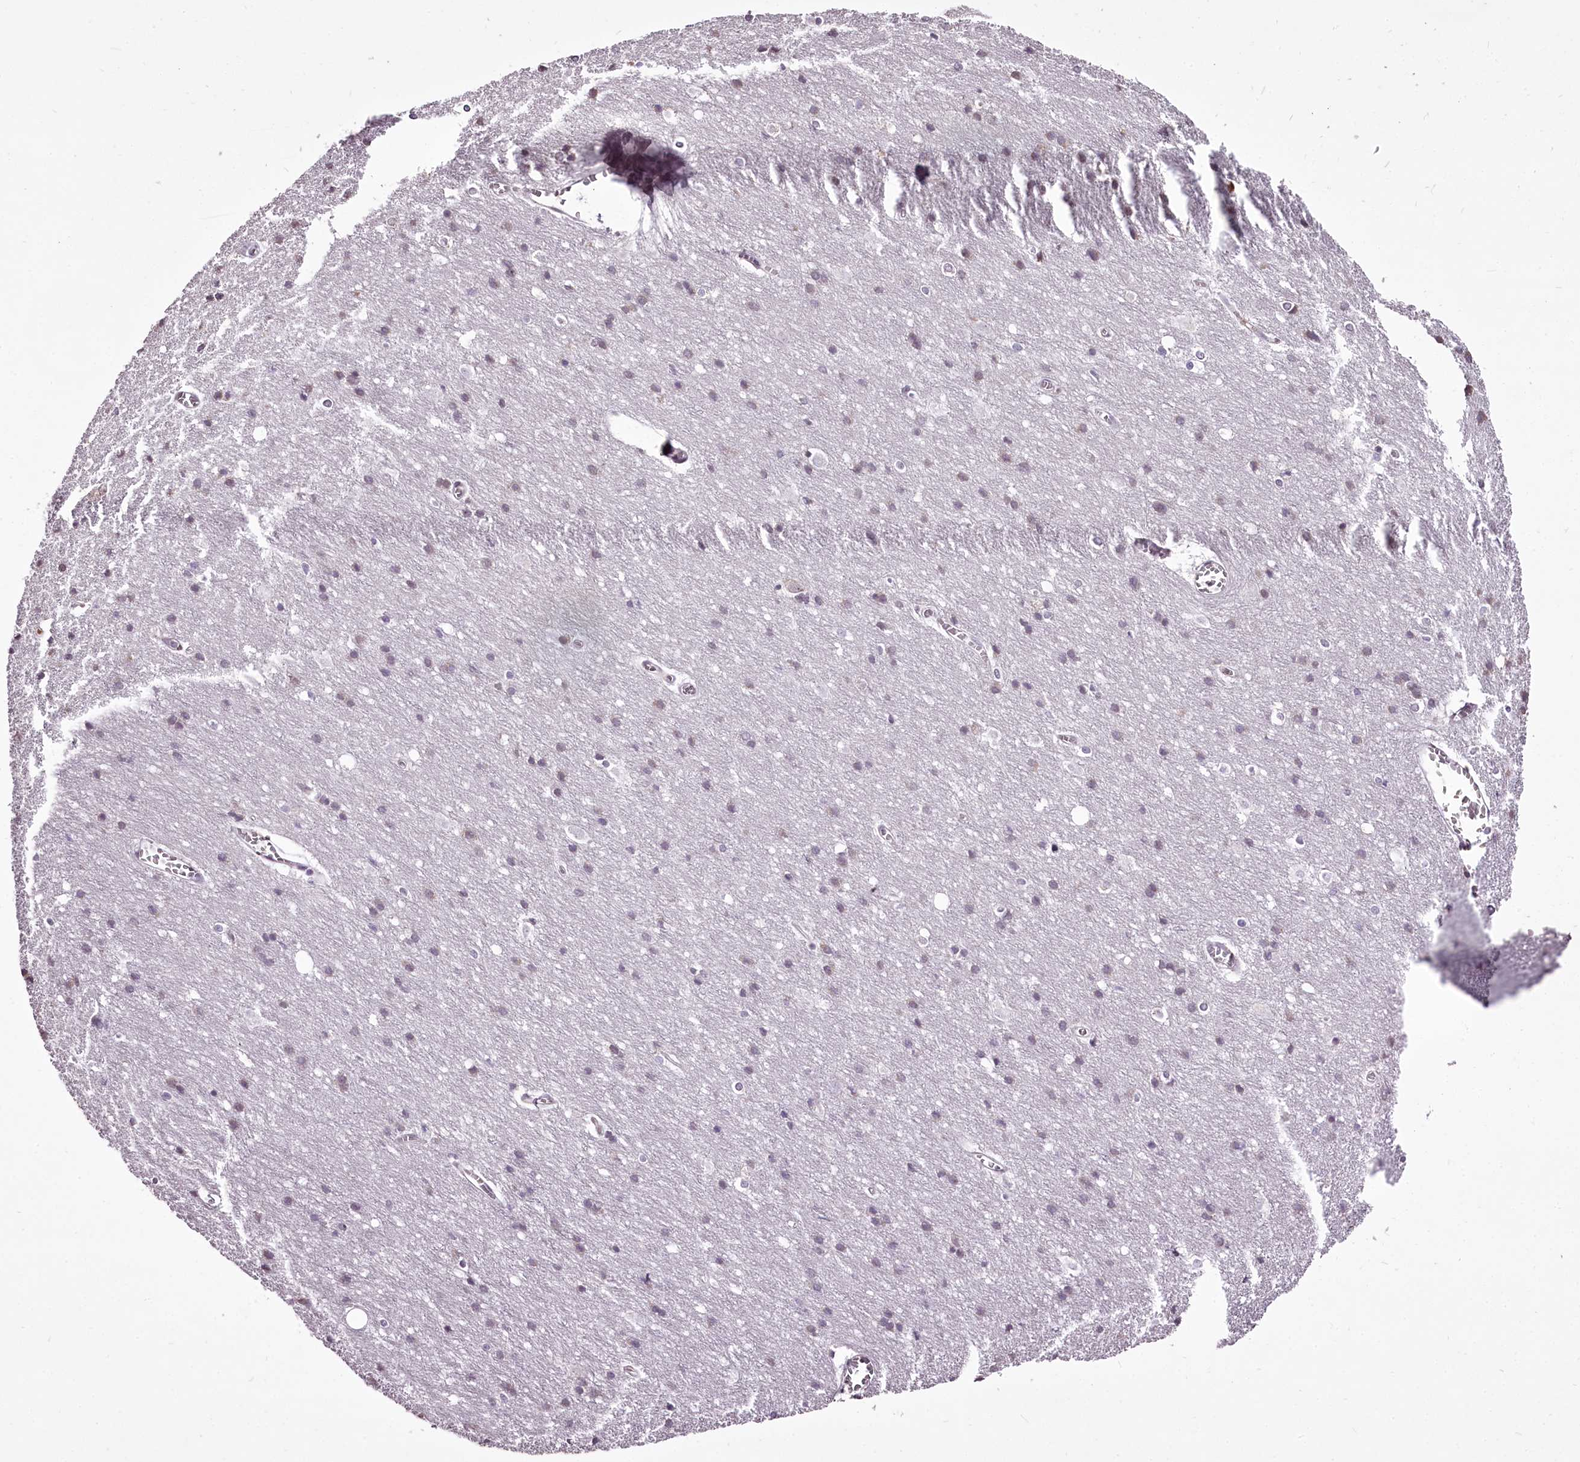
{"staining": {"intensity": "negative", "quantity": "none", "location": "none"}, "tissue": "cerebral cortex", "cell_type": "Endothelial cells", "image_type": "normal", "snomed": [{"axis": "morphology", "description": "Normal tissue, NOS"}, {"axis": "topography", "description": "Cerebral cortex"}], "caption": "Endothelial cells are negative for brown protein staining in unremarkable cerebral cortex. (DAB (3,3'-diaminobenzidine) immunohistochemistry visualized using brightfield microscopy, high magnification).", "gene": "C1orf56", "patient": {"sex": "male", "age": 54}}